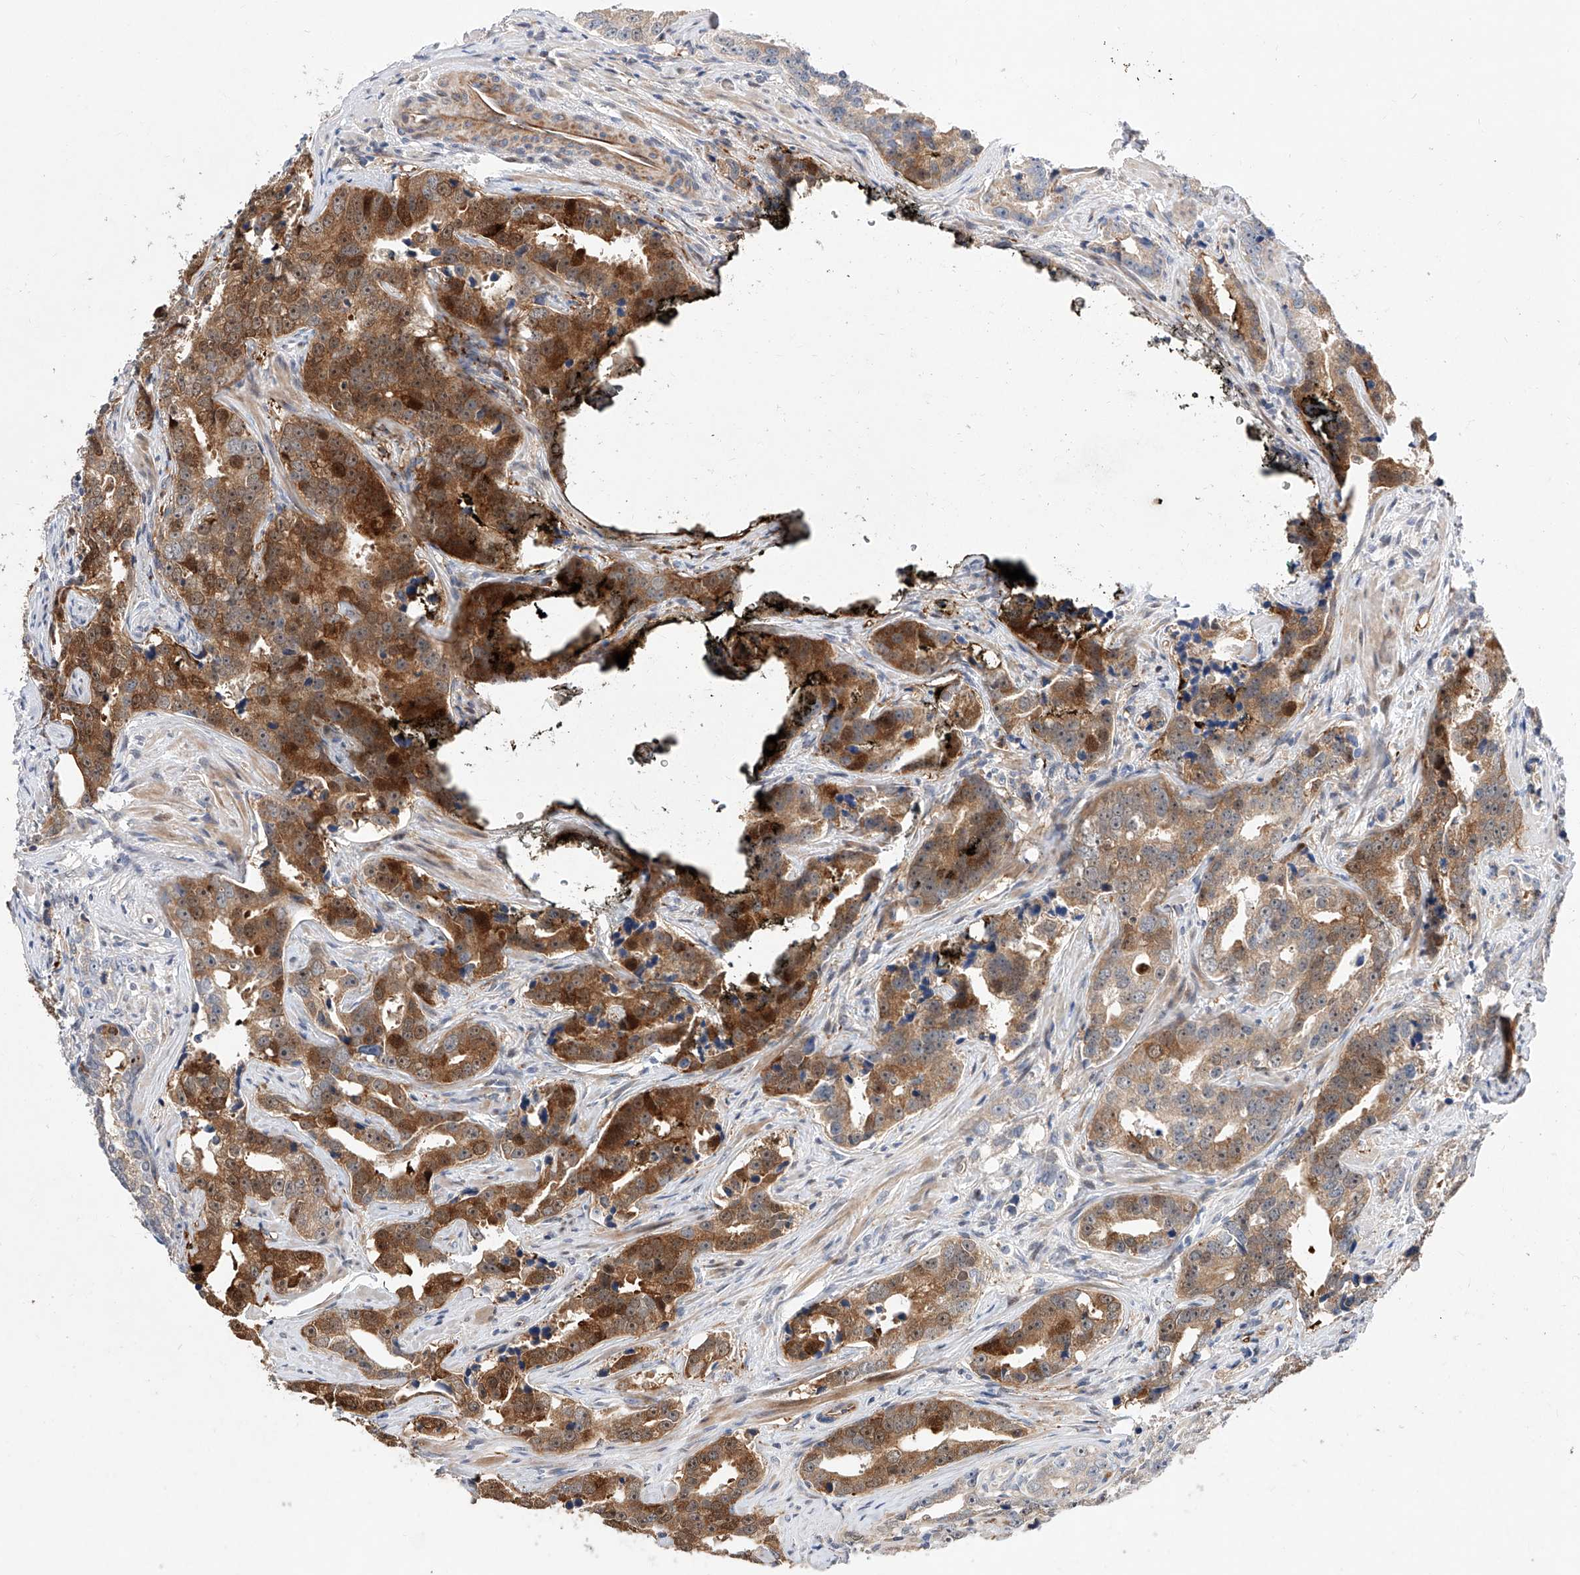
{"staining": {"intensity": "moderate", "quantity": ">75%", "location": "cytoplasmic/membranous"}, "tissue": "prostate cancer", "cell_type": "Tumor cells", "image_type": "cancer", "snomed": [{"axis": "morphology", "description": "Adenocarcinoma, High grade"}, {"axis": "topography", "description": "Prostate"}], "caption": "Protein expression analysis of human prostate cancer reveals moderate cytoplasmic/membranous staining in approximately >75% of tumor cells.", "gene": "FUCA2", "patient": {"sex": "male", "age": 62}}